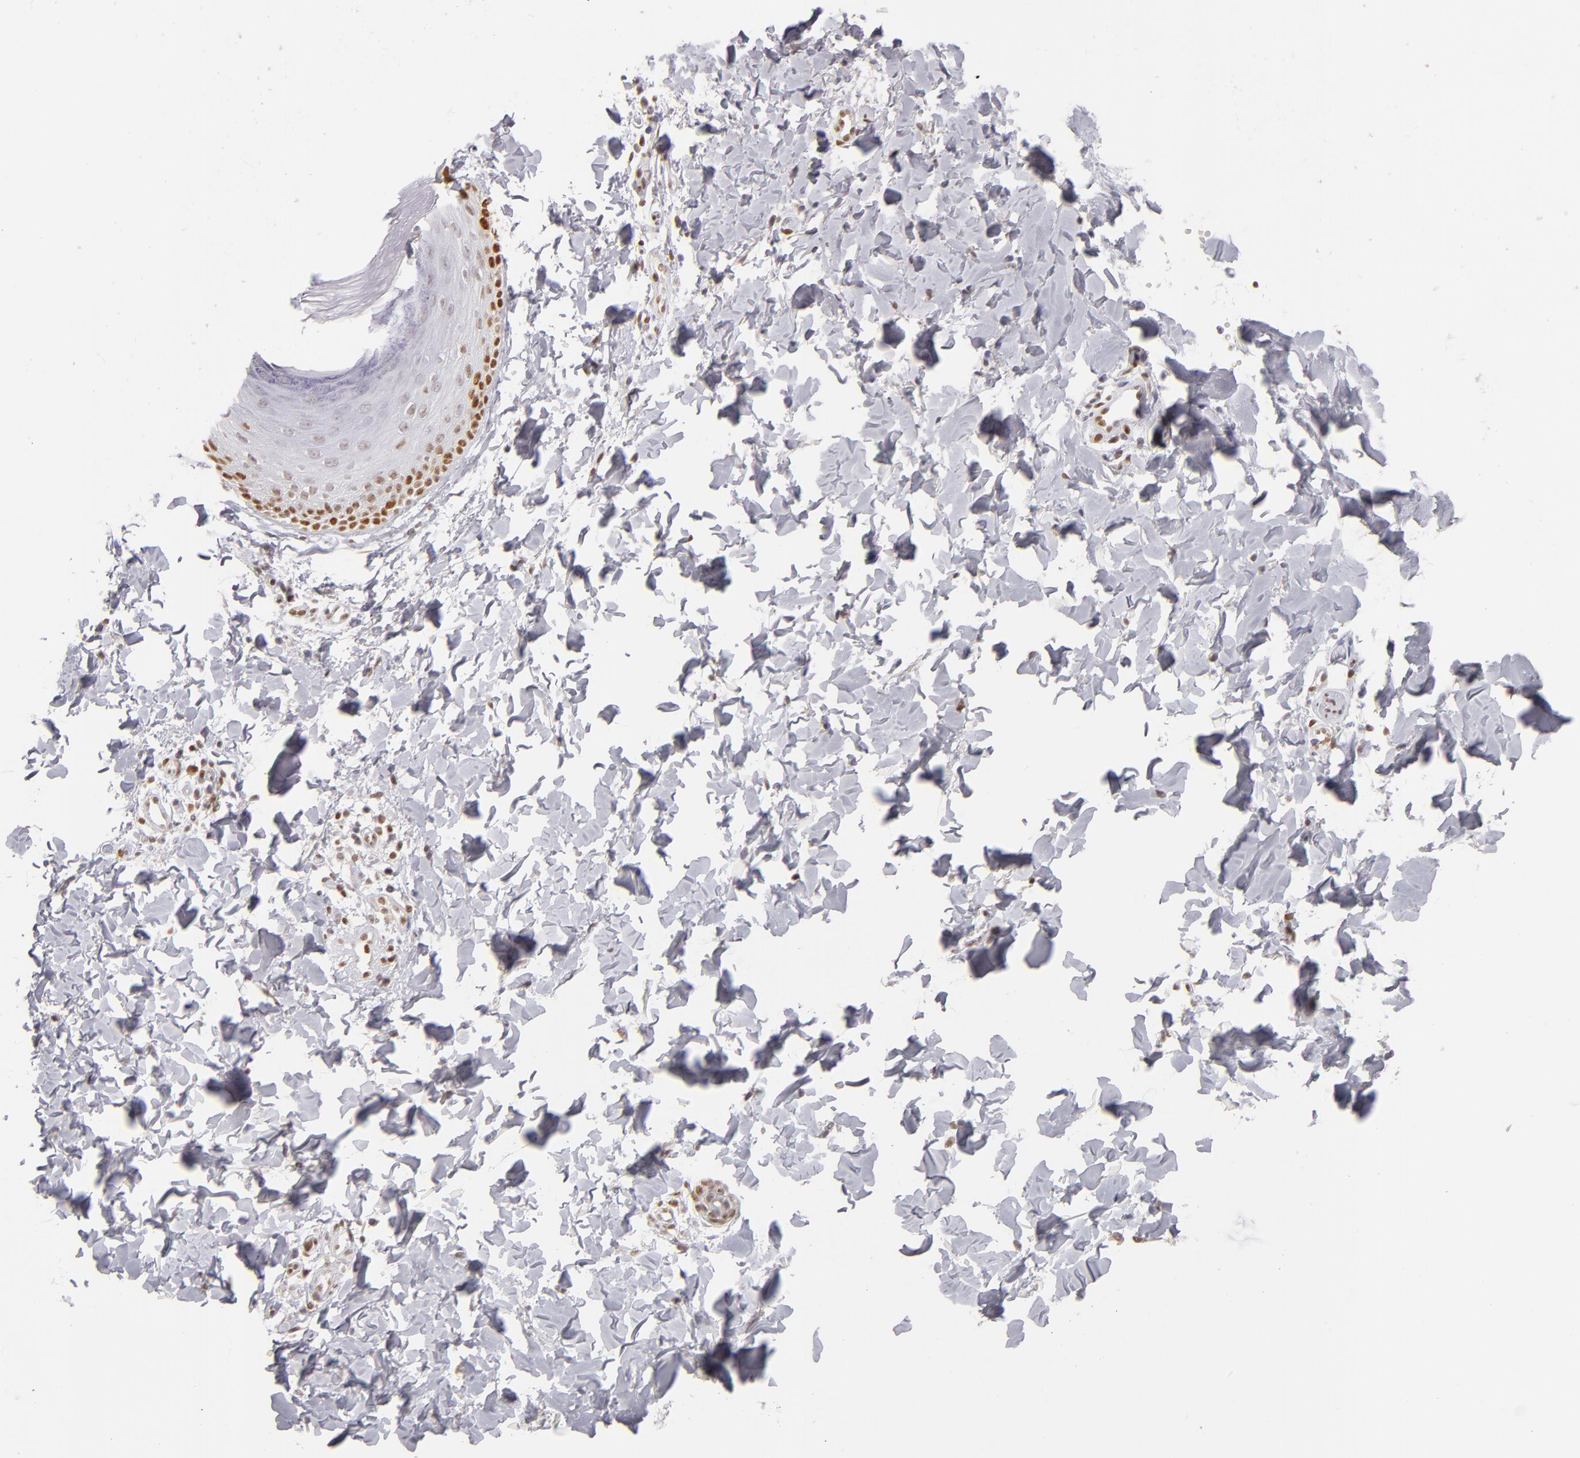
{"staining": {"intensity": "strong", "quantity": "25%-75%", "location": "nuclear"}, "tissue": "skin", "cell_type": "Epidermal cells", "image_type": "normal", "snomed": [{"axis": "morphology", "description": "Normal tissue, NOS"}, {"axis": "morphology", "description": "Inflammation, NOS"}, {"axis": "topography", "description": "Soft tissue"}, {"axis": "topography", "description": "Anal"}], "caption": "Immunohistochemical staining of normal skin shows 25%-75% levels of strong nuclear protein positivity in about 25%-75% of epidermal cells. The staining is performed using DAB brown chromogen to label protein expression. The nuclei are counter-stained blue using hematoxylin.", "gene": "TFAP4", "patient": {"sex": "female", "age": 15}}